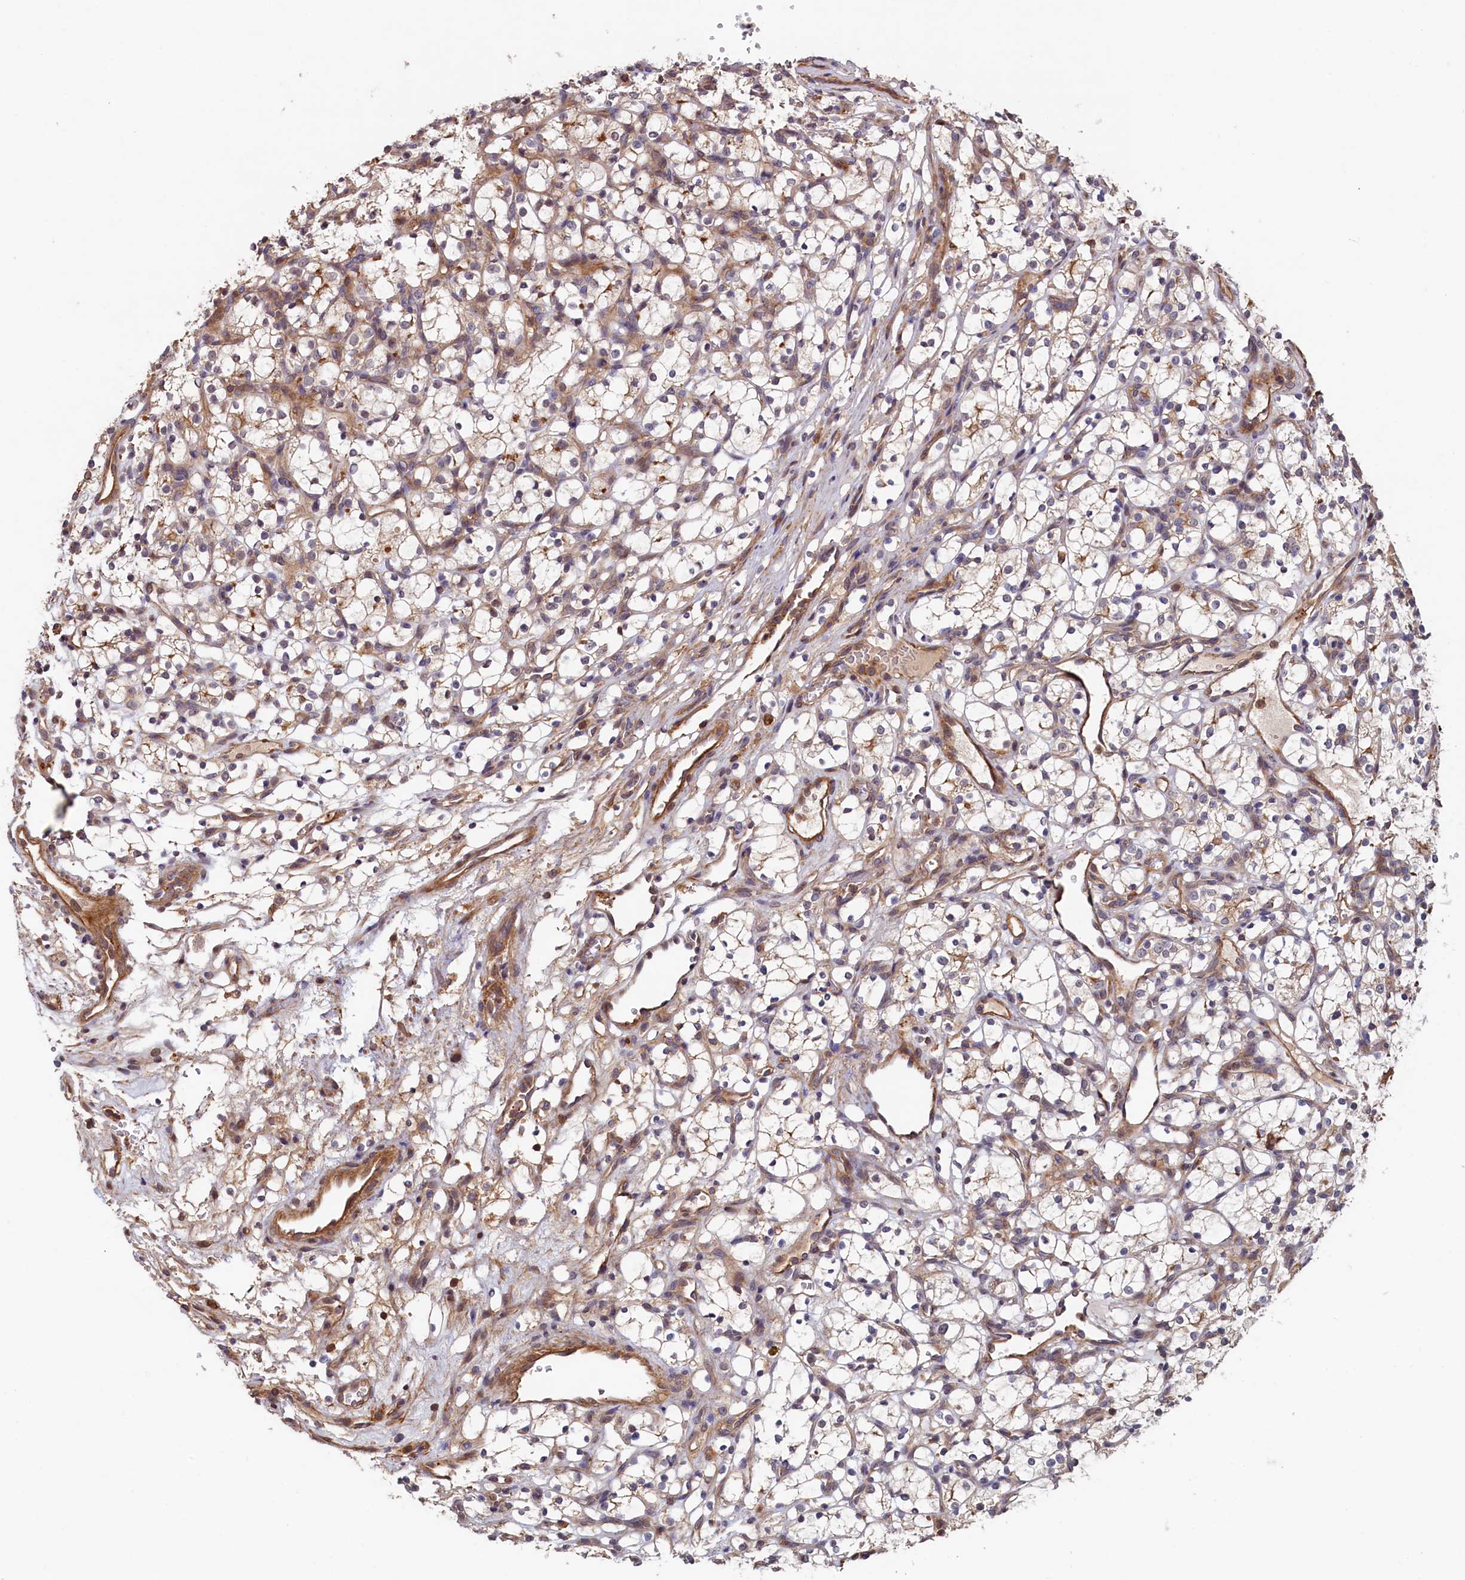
{"staining": {"intensity": "weak", "quantity": "<25%", "location": "cytoplasmic/membranous"}, "tissue": "renal cancer", "cell_type": "Tumor cells", "image_type": "cancer", "snomed": [{"axis": "morphology", "description": "Adenocarcinoma, NOS"}, {"axis": "topography", "description": "Kidney"}], "caption": "The micrograph reveals no significant staining in tumor cells of renal adenocarcinoma.", "gene": "DUOXA1", "patient": {"sex": "female", "age": 69}}